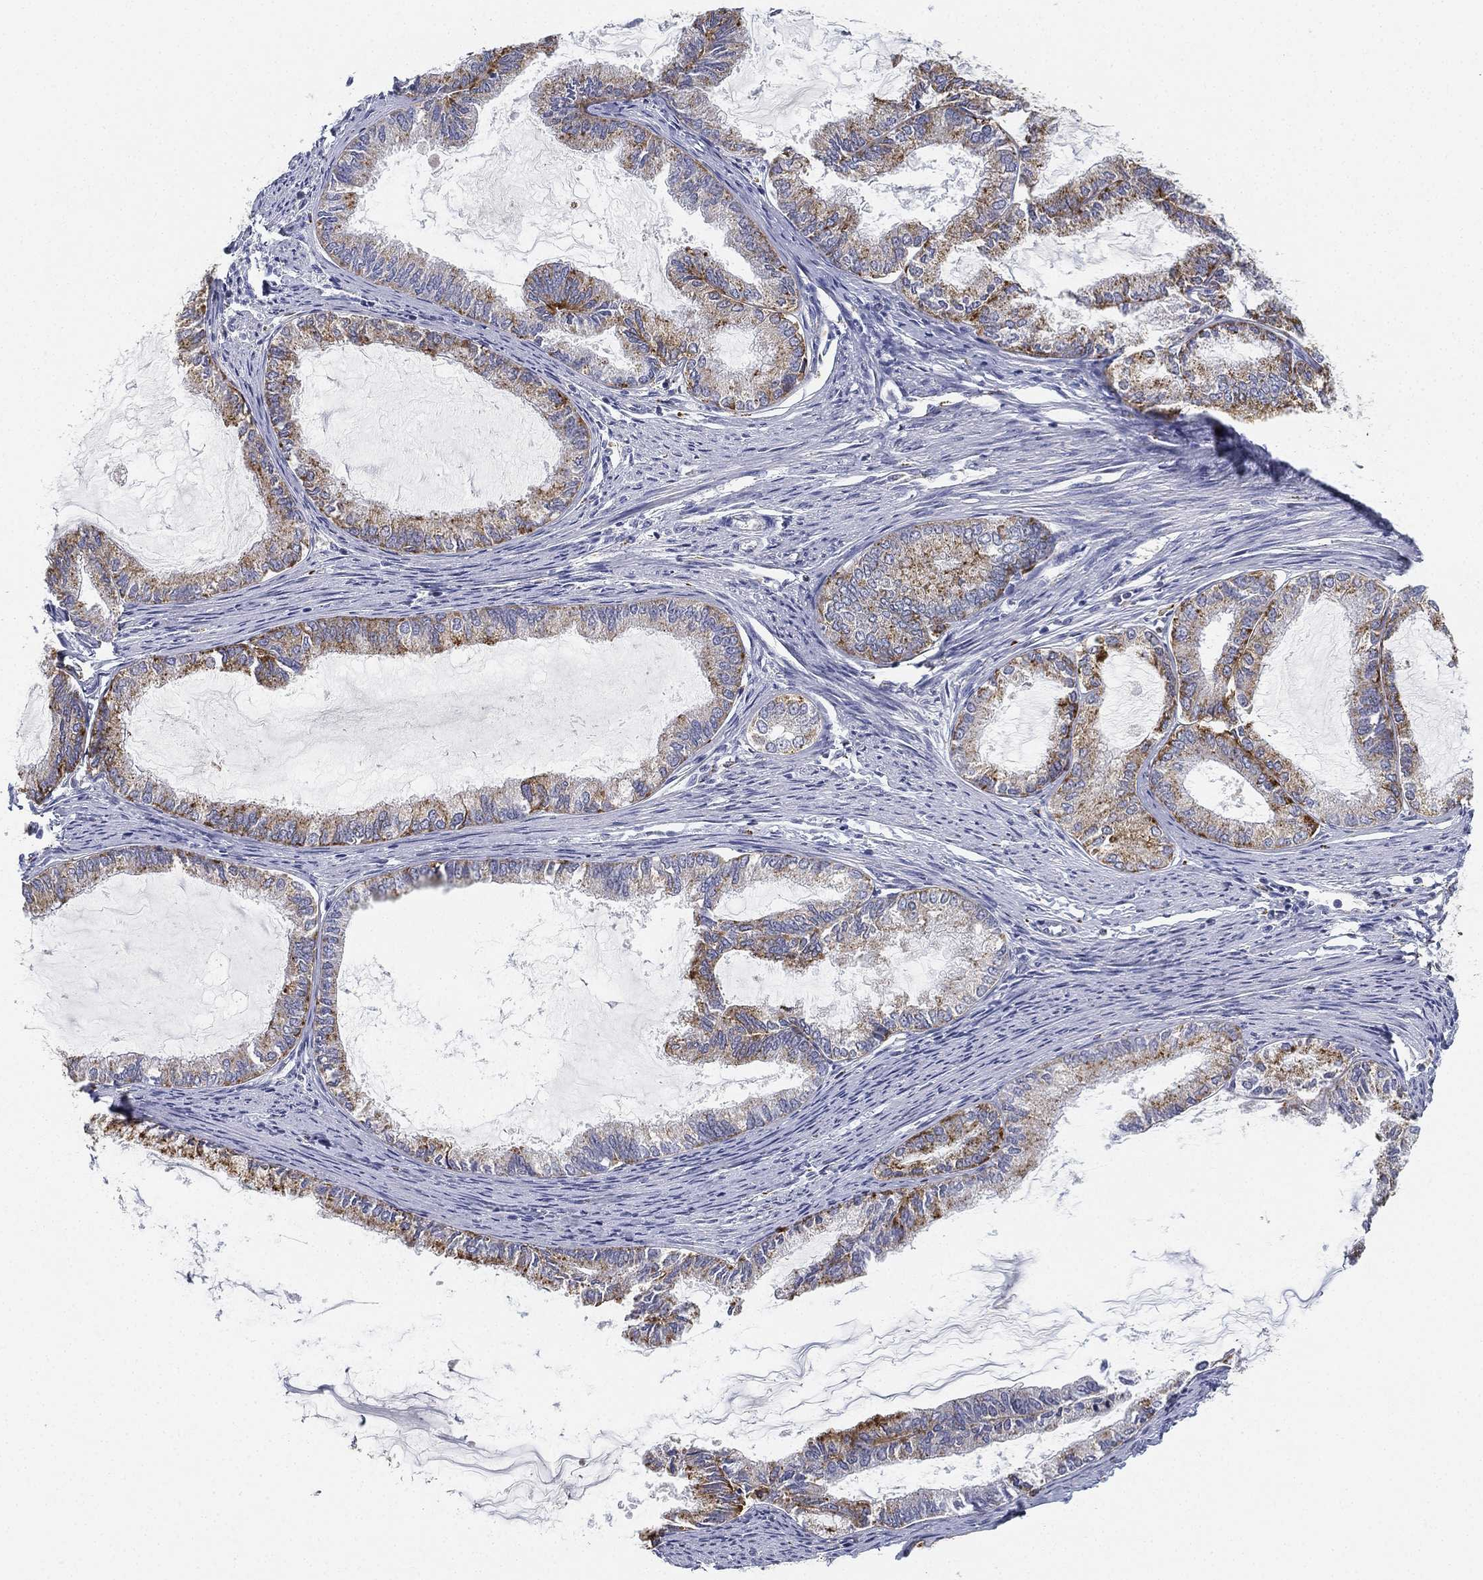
{"staining": {"intensity": "strong", "quantity": ">75%", "location": "cytoplasmic/membranous"}, "tissue": "endometrial cancer", "cell_type": "Tumor cells", "image_type": "cancer", "snomed": [{"axis": "morphology", "description": "Adenocarcinoma, NOS"}, {"axis": "topography", "description": "Endometrium"}], "caption": "The micrograph demonstrates staining of adenocarcinoma (endometrial), revealing strong cytoplasmic/membranous protein expression (brown color) within tumor cells.", "gene": "NPC2", "patient": {"sex": "female", "age": 86}}